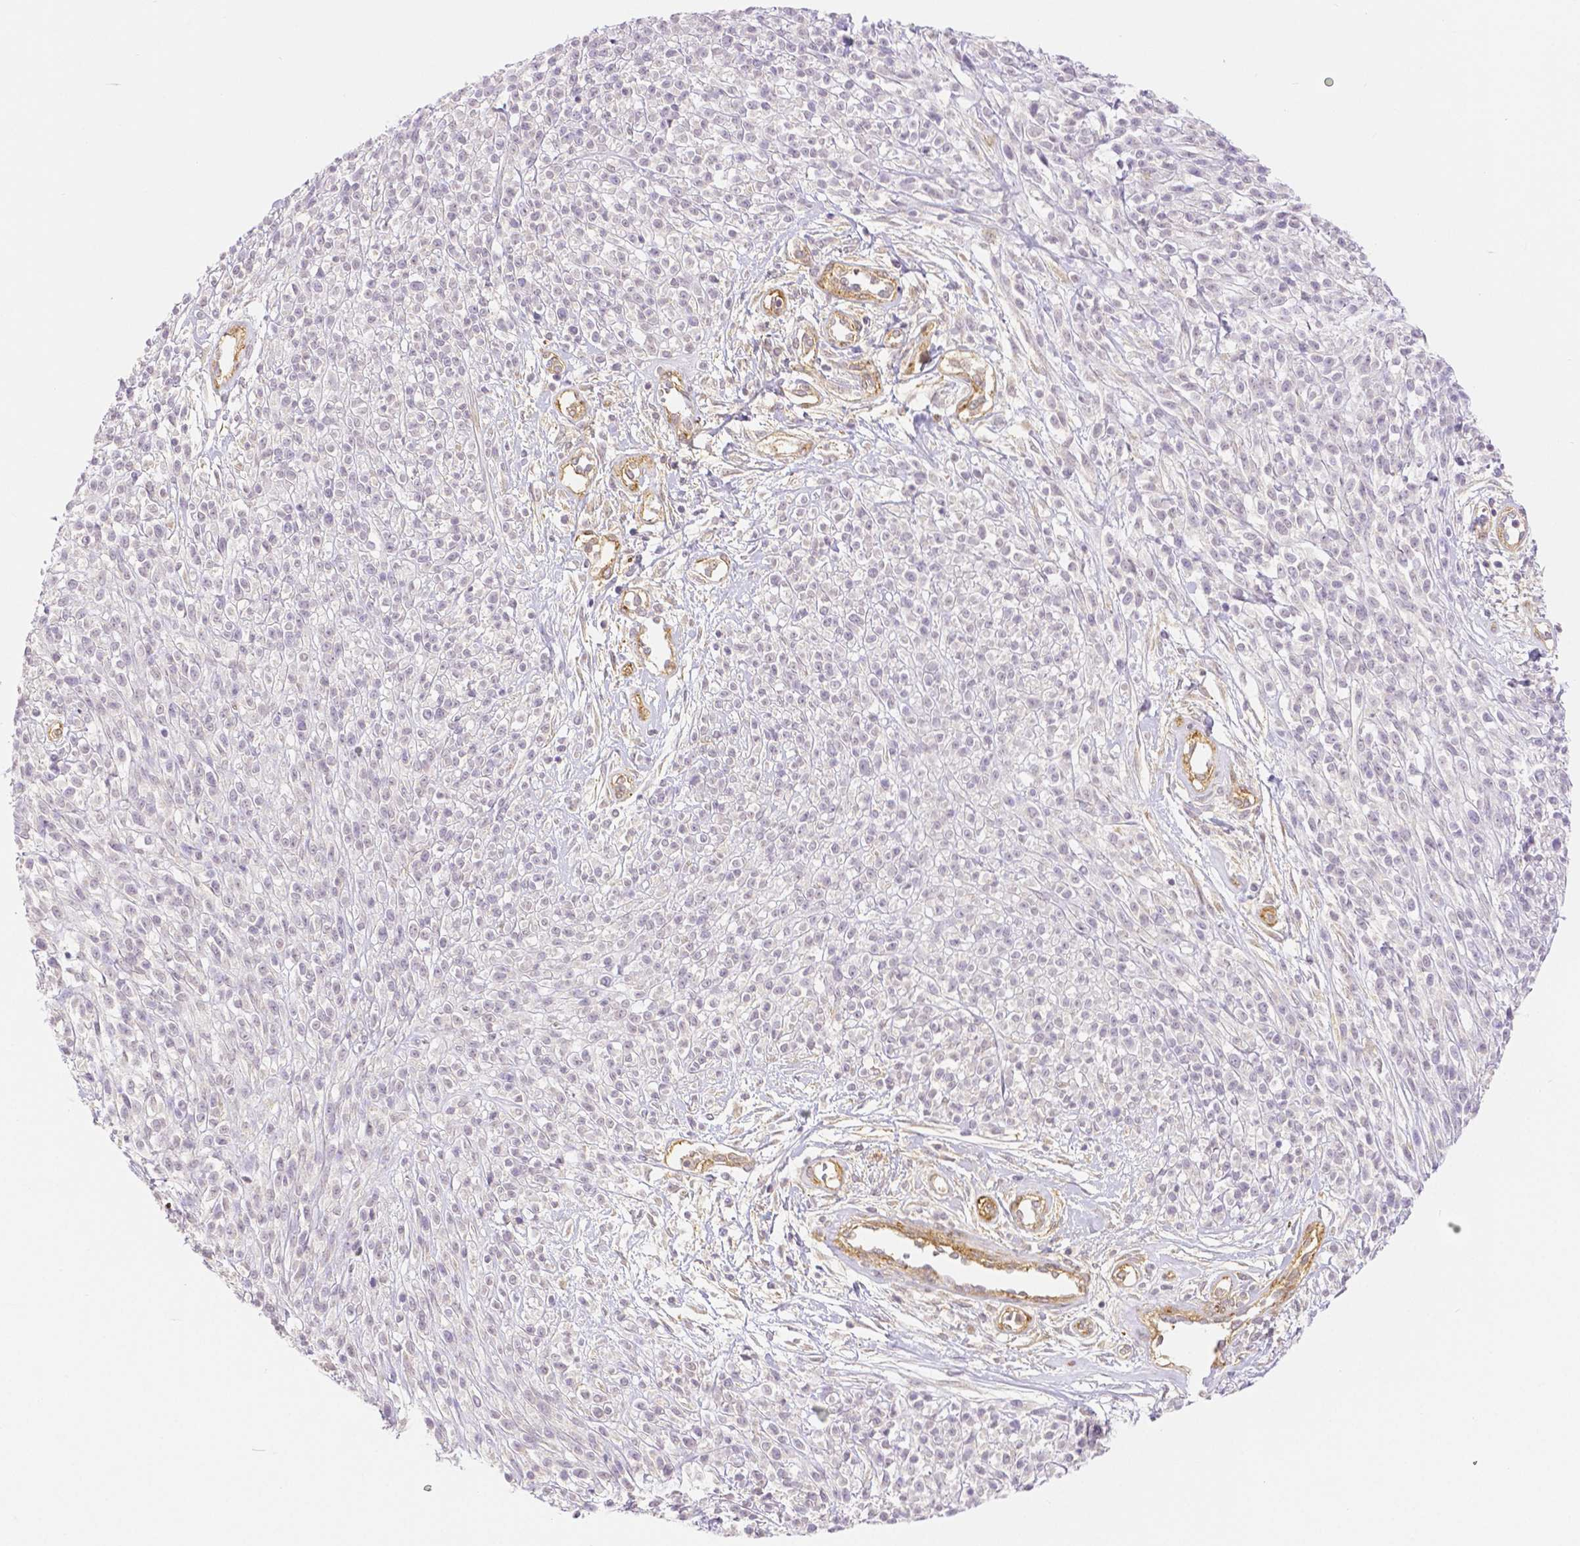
{"staining": {"intensity": "negative", "quantity": "none", "location": "none"}, "tissue": "melanoma", "cell_type": "Tumor cells", "image_type": "cancer", "snomed": [{"axis": "morphology", "description": "Malignant melanoma, NOS"}, {"axis": "topography", "description": "Skin"}, {"axis": "topography", "description": "Skin of trunk"}], "caption": "Immunohistochemistry (IHC) photomicrograph of neoplastic tissue: human melanoma stained with DAB (3,3'-diaminobenzidine) demonstrates no significant protein positivity in tumor cells. (DAB (3,3'-diaminobenzidine) immunohistochemistry (IHC) with hematoxylin counter stain).", "gene": "THY1", "patient": {"sex": "male", "age": 74}}